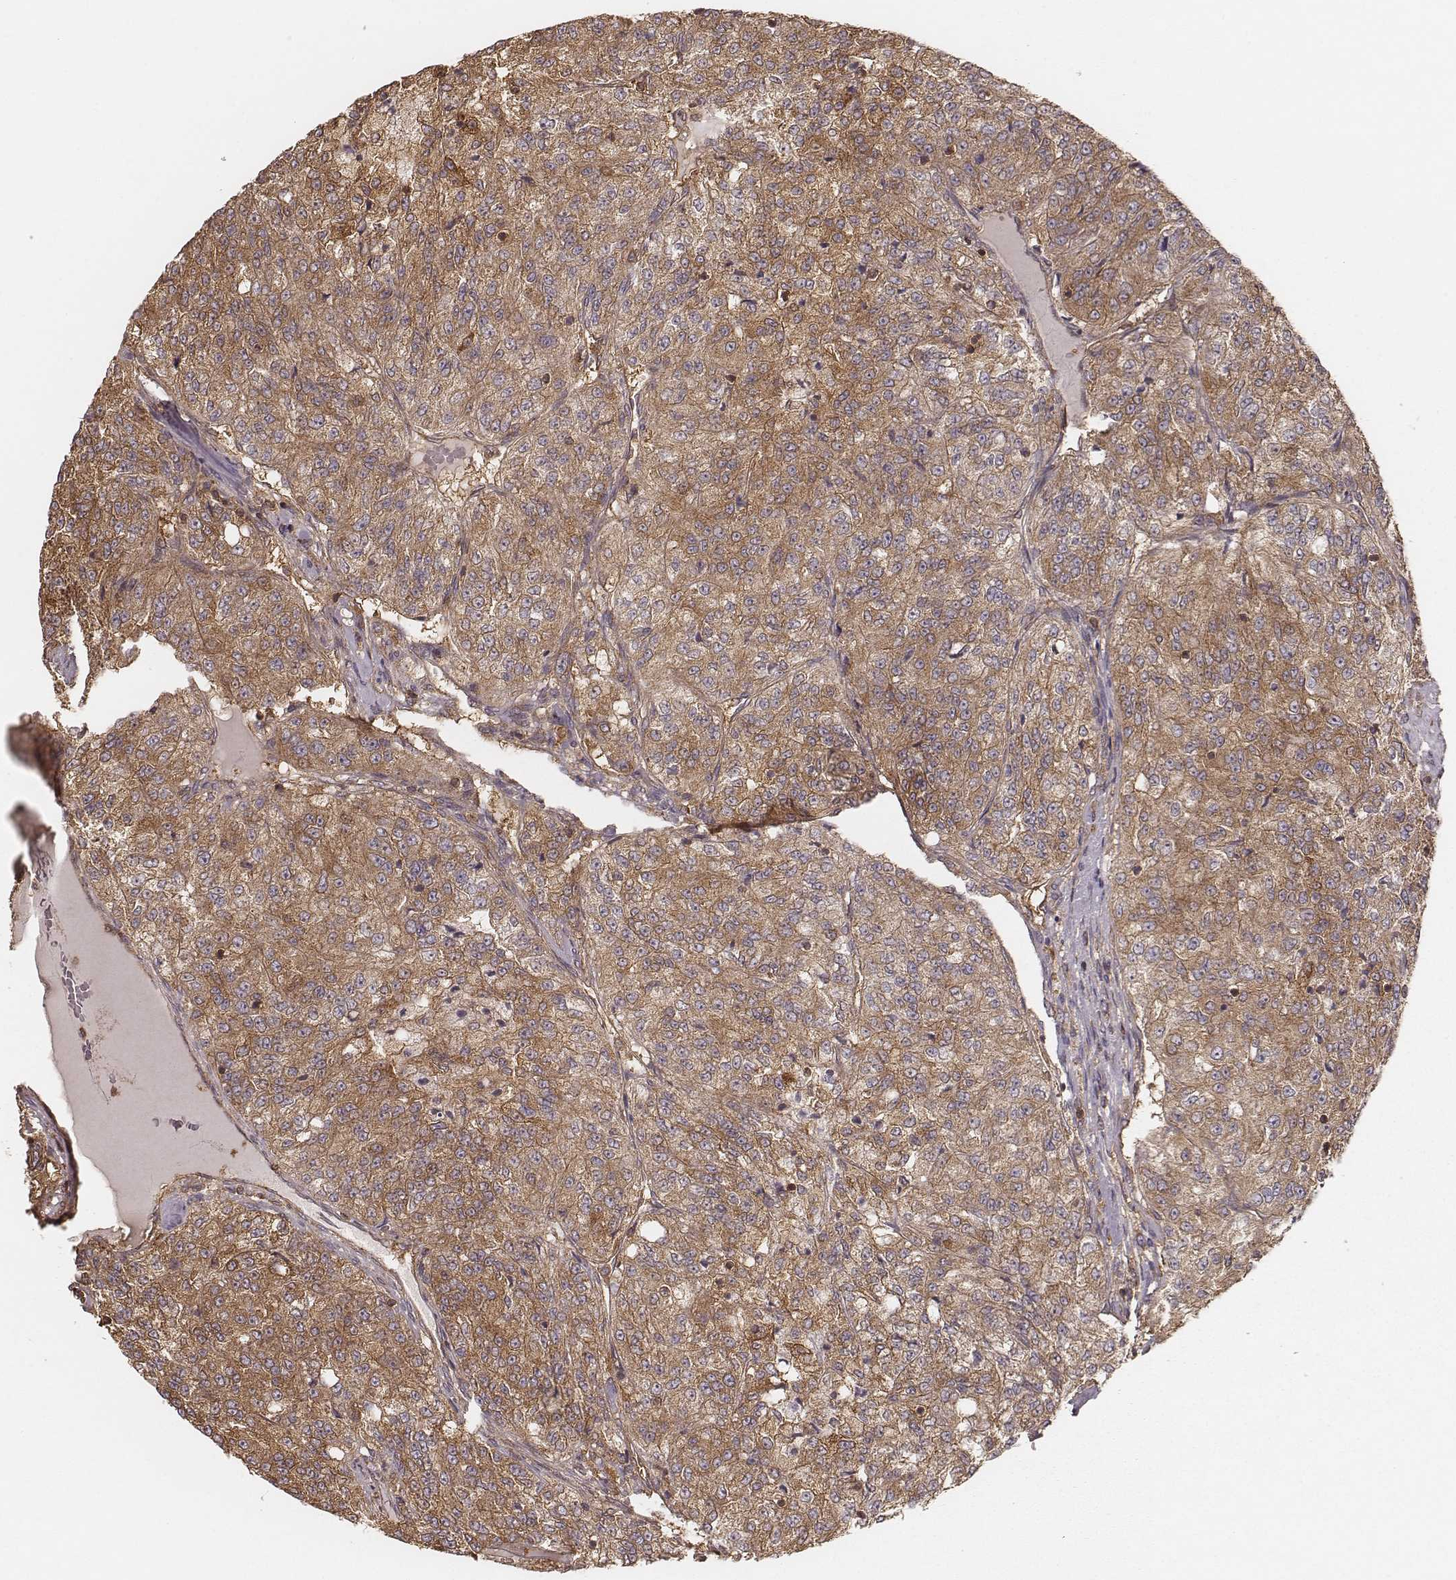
{"staining": {"intensity": "moderate", "quantity": ">75%", "location": "cytoplasmic/membranous"}, "tissue": "renal cancer", "cell_type": "Tumor cells", "image_type": "cancer", "snomed": [{"axis": "morphology", "description": "Adenocarcinoma, NOS"}, {"axis": "topography", "description": "Kidney"}], "caption": "A histopathology image of renal cancer (adenocarcinoma) stained for a protein reveals moderate cytoplasmic/membranous brown staining in tumor cells.", "gene": "CARS1", "patient": {"sex": "female", "age": 63}}